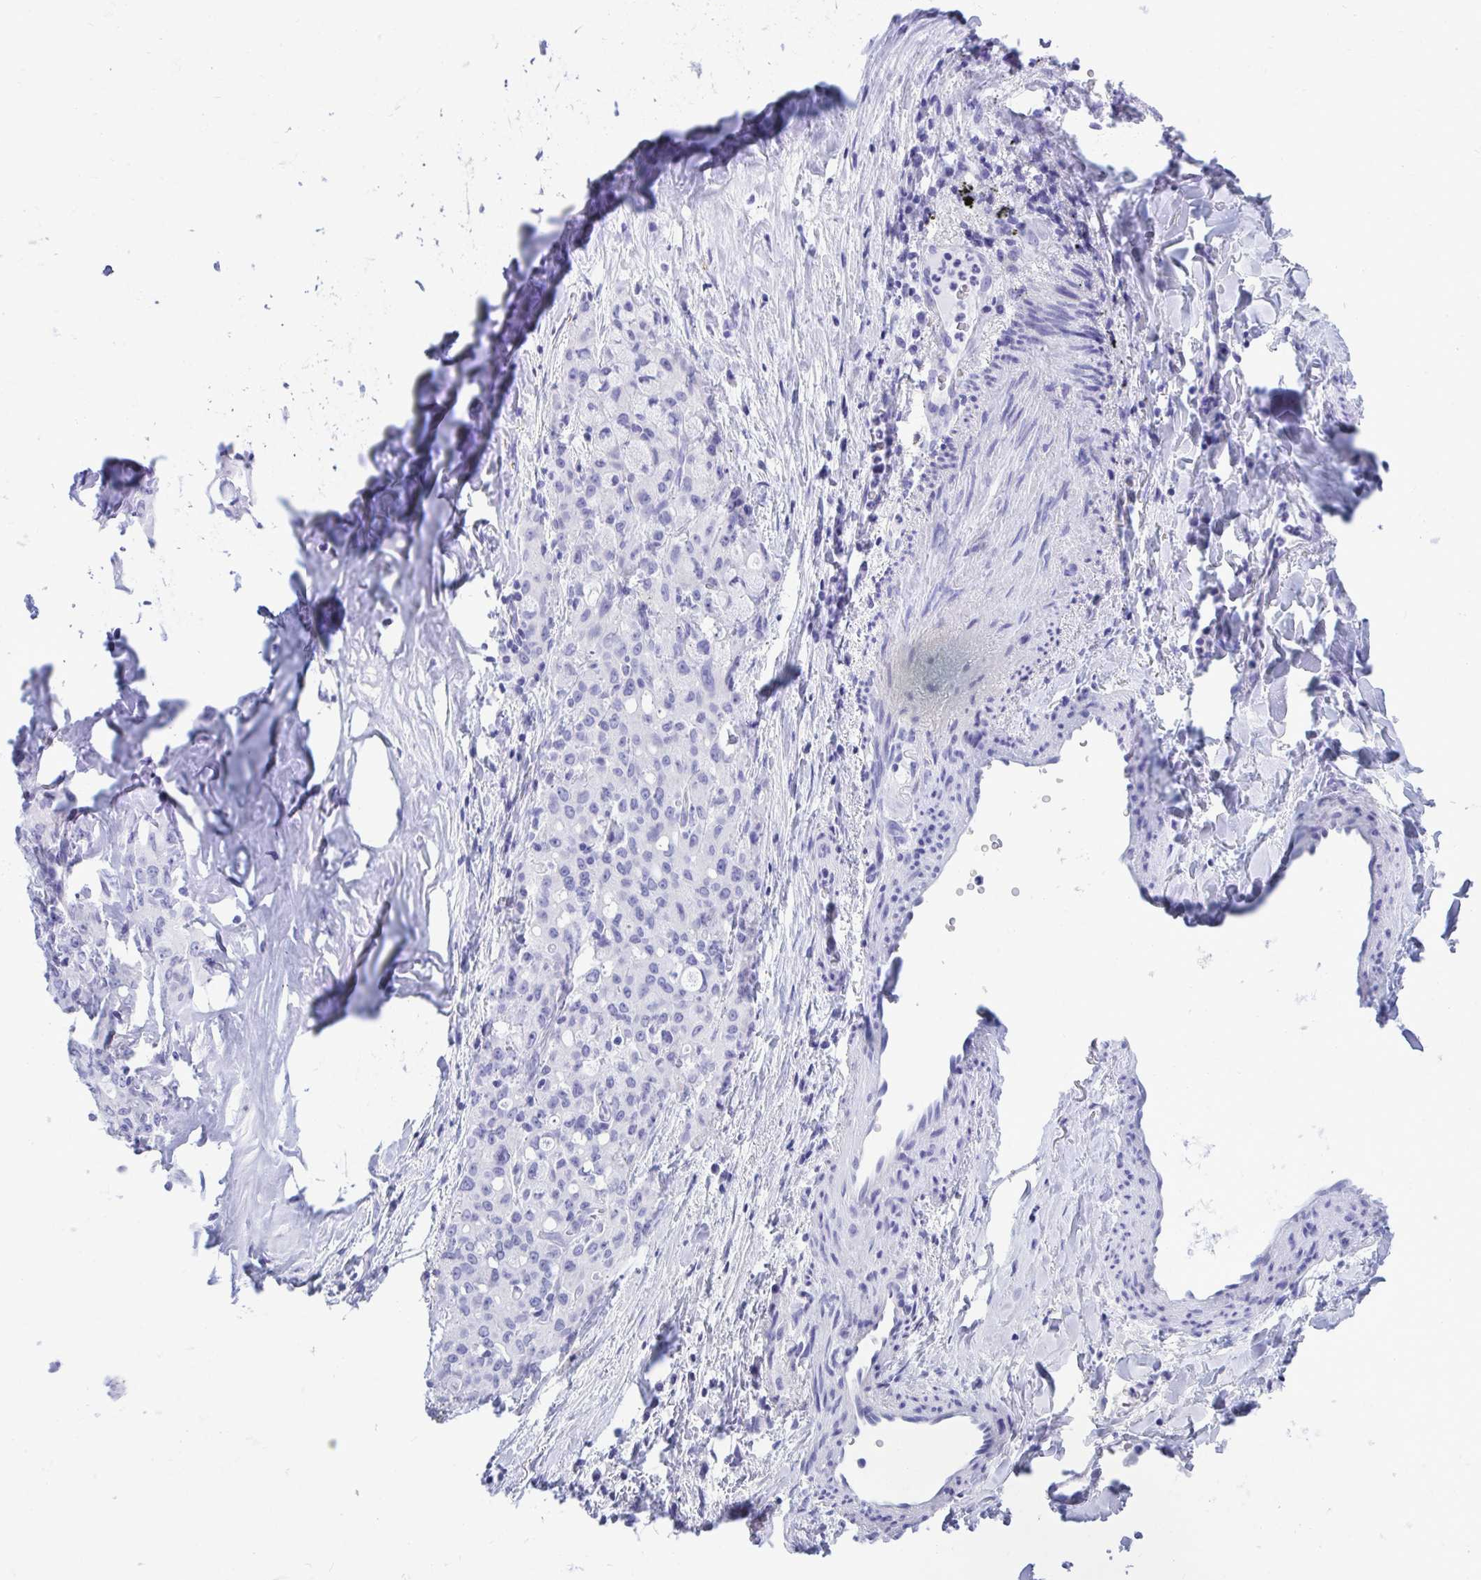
{"staining": {"intensity": "negative", "quantity": "none", "location": "none"}, "tissue": "lung cancer", "cell_type": "Tumor cells", "image_type": "cancer", "snomed": [{"axis": "morphology", "description": "Adenocarcinoma, NOS"}, {"axis": "topography", "description": "Lung"}], "caption": "An image of human adenocarcinoma (lung) is negative for staining in tumor cells.", "gene": "SHISA8", "patient": {"sex": "female", "age": 44}}